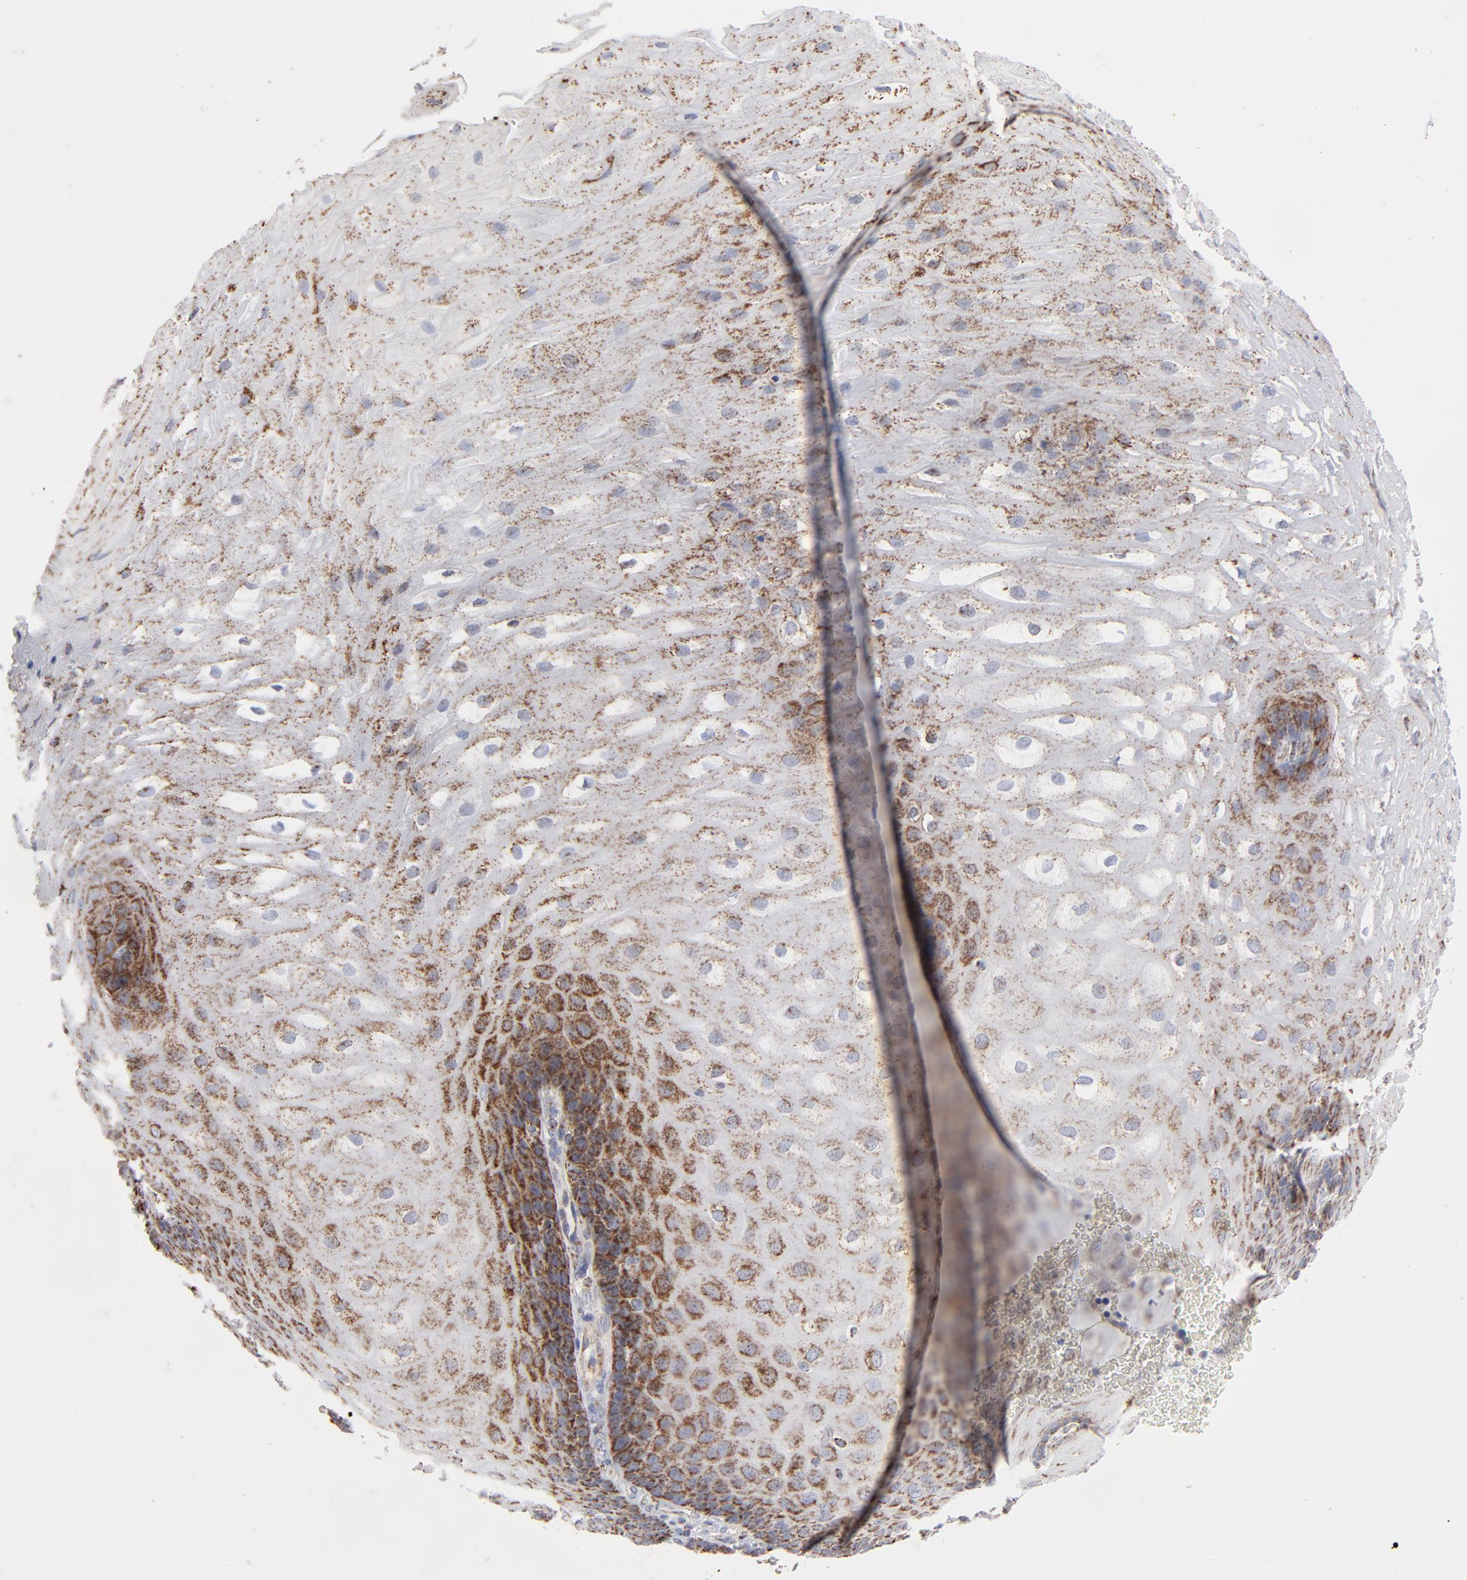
{"staining": {"intensity": "moderate", "quantity": "25%-75%", "location": "cytoplasmic/membranous"}, "tissue": "esophagus", "cell_type": "Squamous epithelial cells", "image_type": "normal", "snomed": [{"axis": "morphology", "description": "Normal tissue, NOS"}, {"axis": "morphology", "description": "Adenocarcinoma, NOS"}, {"axis": "topography", "description": "Esophagus"}, {"axis": "topography", "description": "Stomach"}], "caption": "Immunohistochemistry (IHC) (DAB) staining of unremarkable human esophagus displays moderate cytoplasmic/membranous protein staining in approximately 25%-75% of squamous epithelial cells.", "gene": "ASB3", "patient": {"sex": "male", "age": 62}}